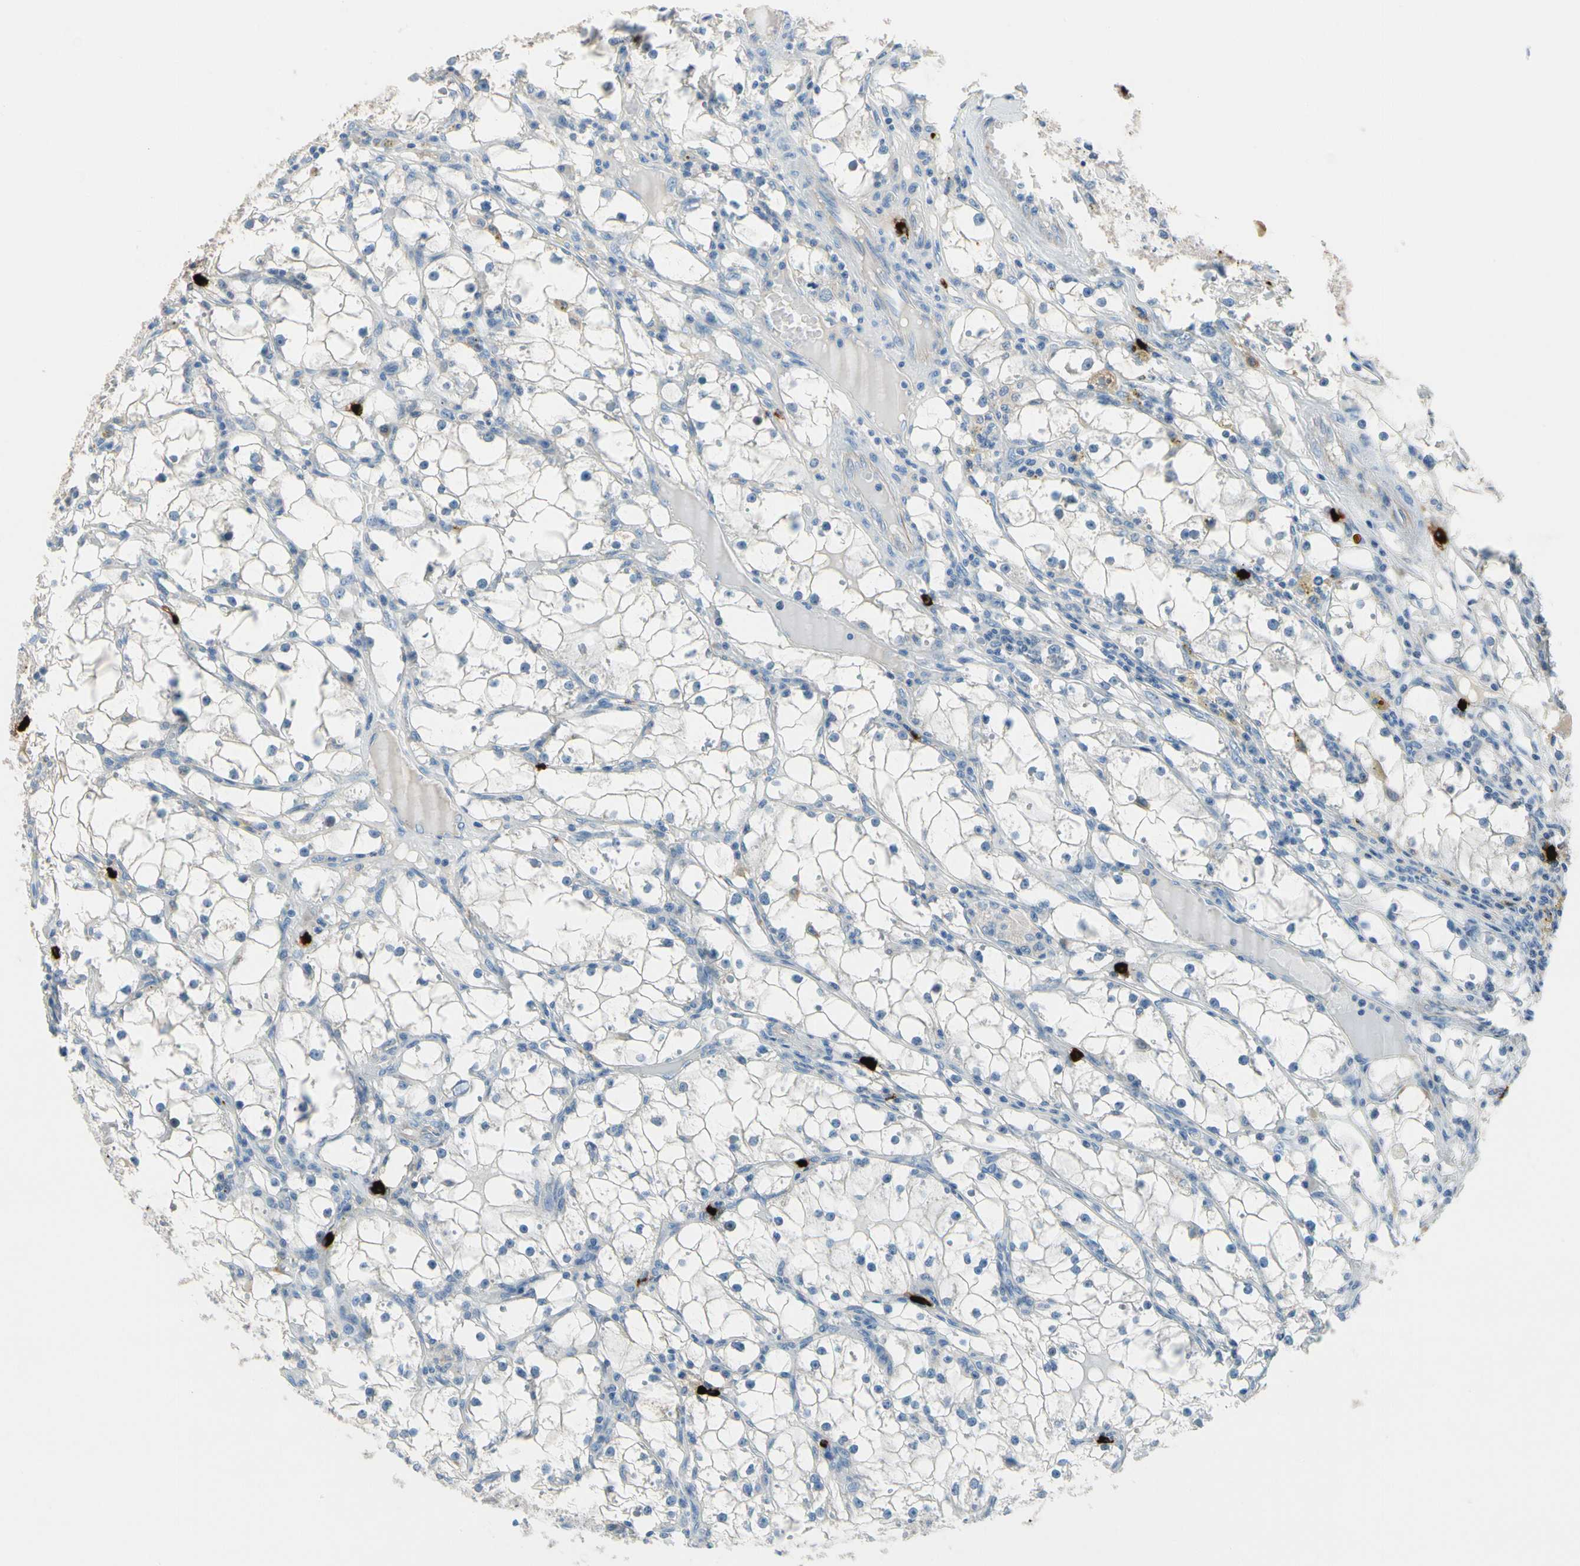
{"staining": {"intensity": "negative", "quantity": "none", "location": "none"}, "tissue": "renal cancer", "cell_type": "Tumor cells", "image_type": "cancer", "snomed": [{"axis": "morphology", "description": "Adenocarcinoma, NOS"}, {"axis": "topography", "description": "Kidney"}], "caption": "Renal cancer (adenocarcinoma) was stained to show a protein in brown. There is no significant expression in tumor cells.", "gene": "CPA3", "patient": {"sex": "male", "age": 56}}